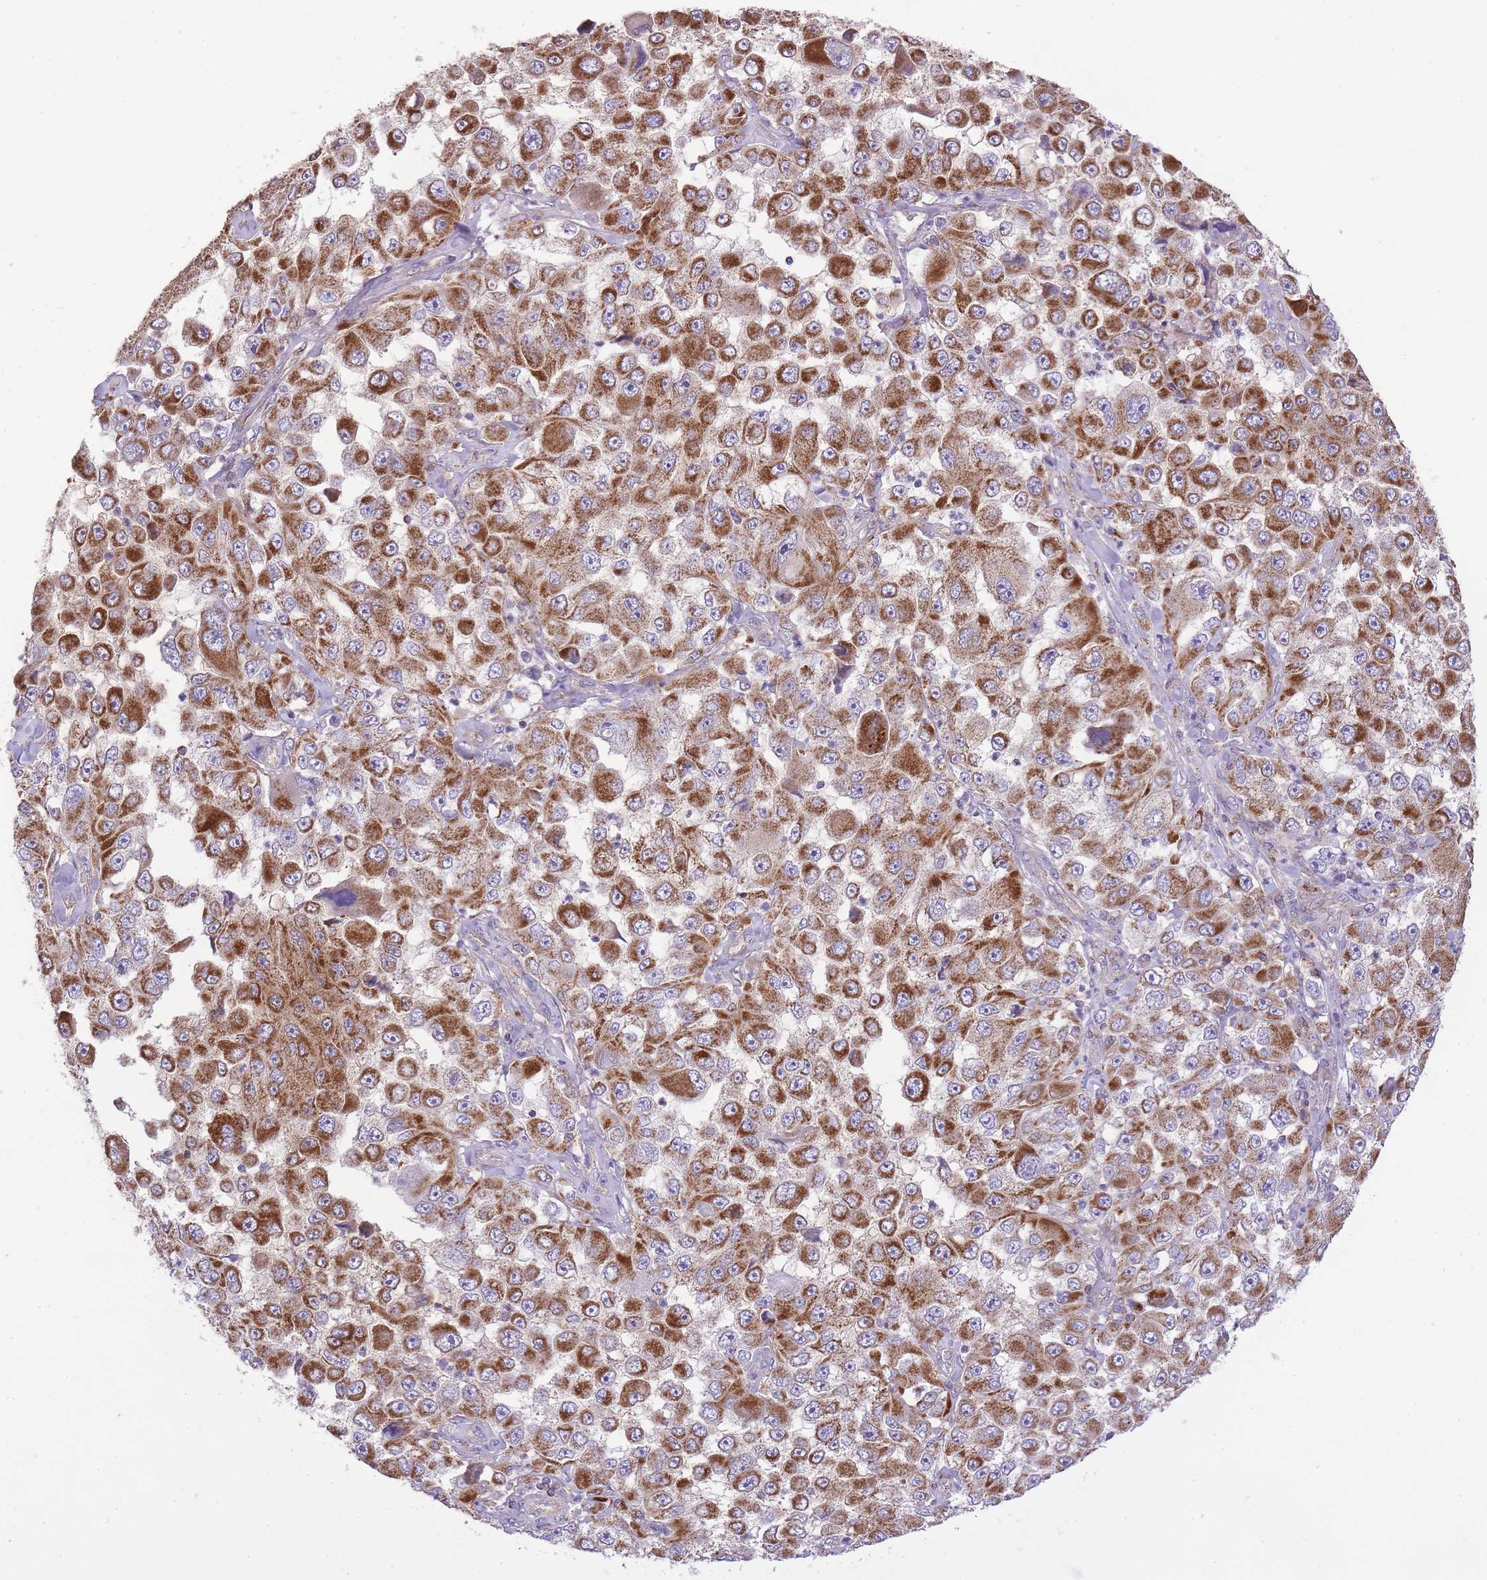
{"staining": {"intensity": "strong", "quantity": "25%-75%", "location": "cytoplasmic/membranous"}, "tissue": "melanoma", "cell_type": "Tumor cells", "image_type": "cancer", "snomed": [{"axis": "morphology", "description": "Malignant melanoma, Metastatic site"}, {"axis": "topography", "description": "Lymph node"}], "caption": "Malignant melanoma (metastatic site) stained with a protein marker reveals strong staining in tumor cells.", "gene": "ST3GAL3", "patient": {"sex": "male", "age": 62}}